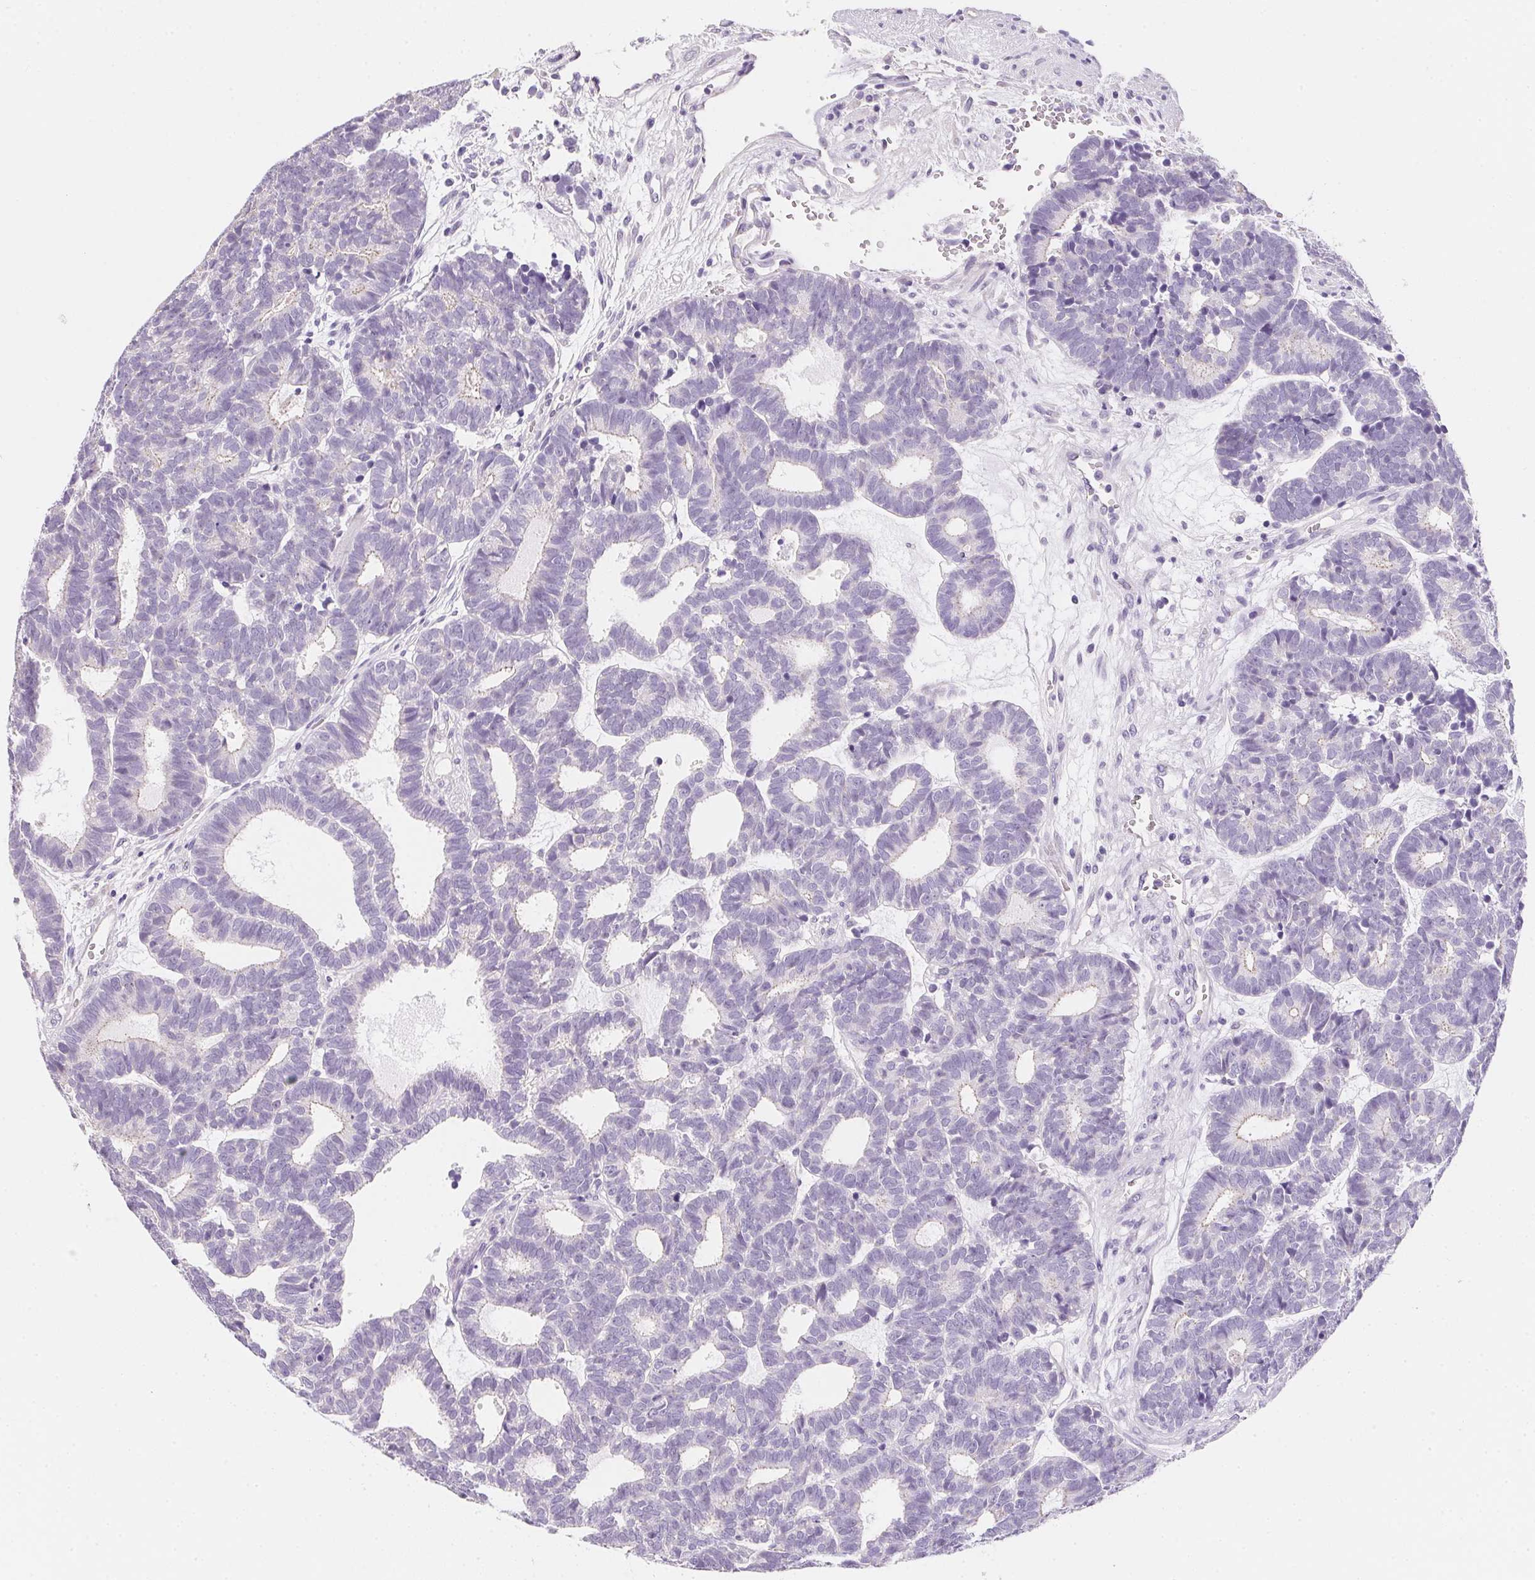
{"staining": {"intensity": "negative", "quantity": "none", "location": "none"}, "tissue": "head and neck cancer", "cell_type": "Tumor cells", "image_type": "cancer", "snomed": [{"axis": "morphology", "description": "Adenocarcinoma, NOS"}, {"axis": "topography", "description": "Head-Neck"}], "caption": "High magnification brightfield microscopy of head and neck cancer stained with DAB (brown) and counterstained with hematoxylin (blue): tumor cells show no significant positivity.", "gene": "AQP5", "patient": {"sex": "female", "age": 81}}